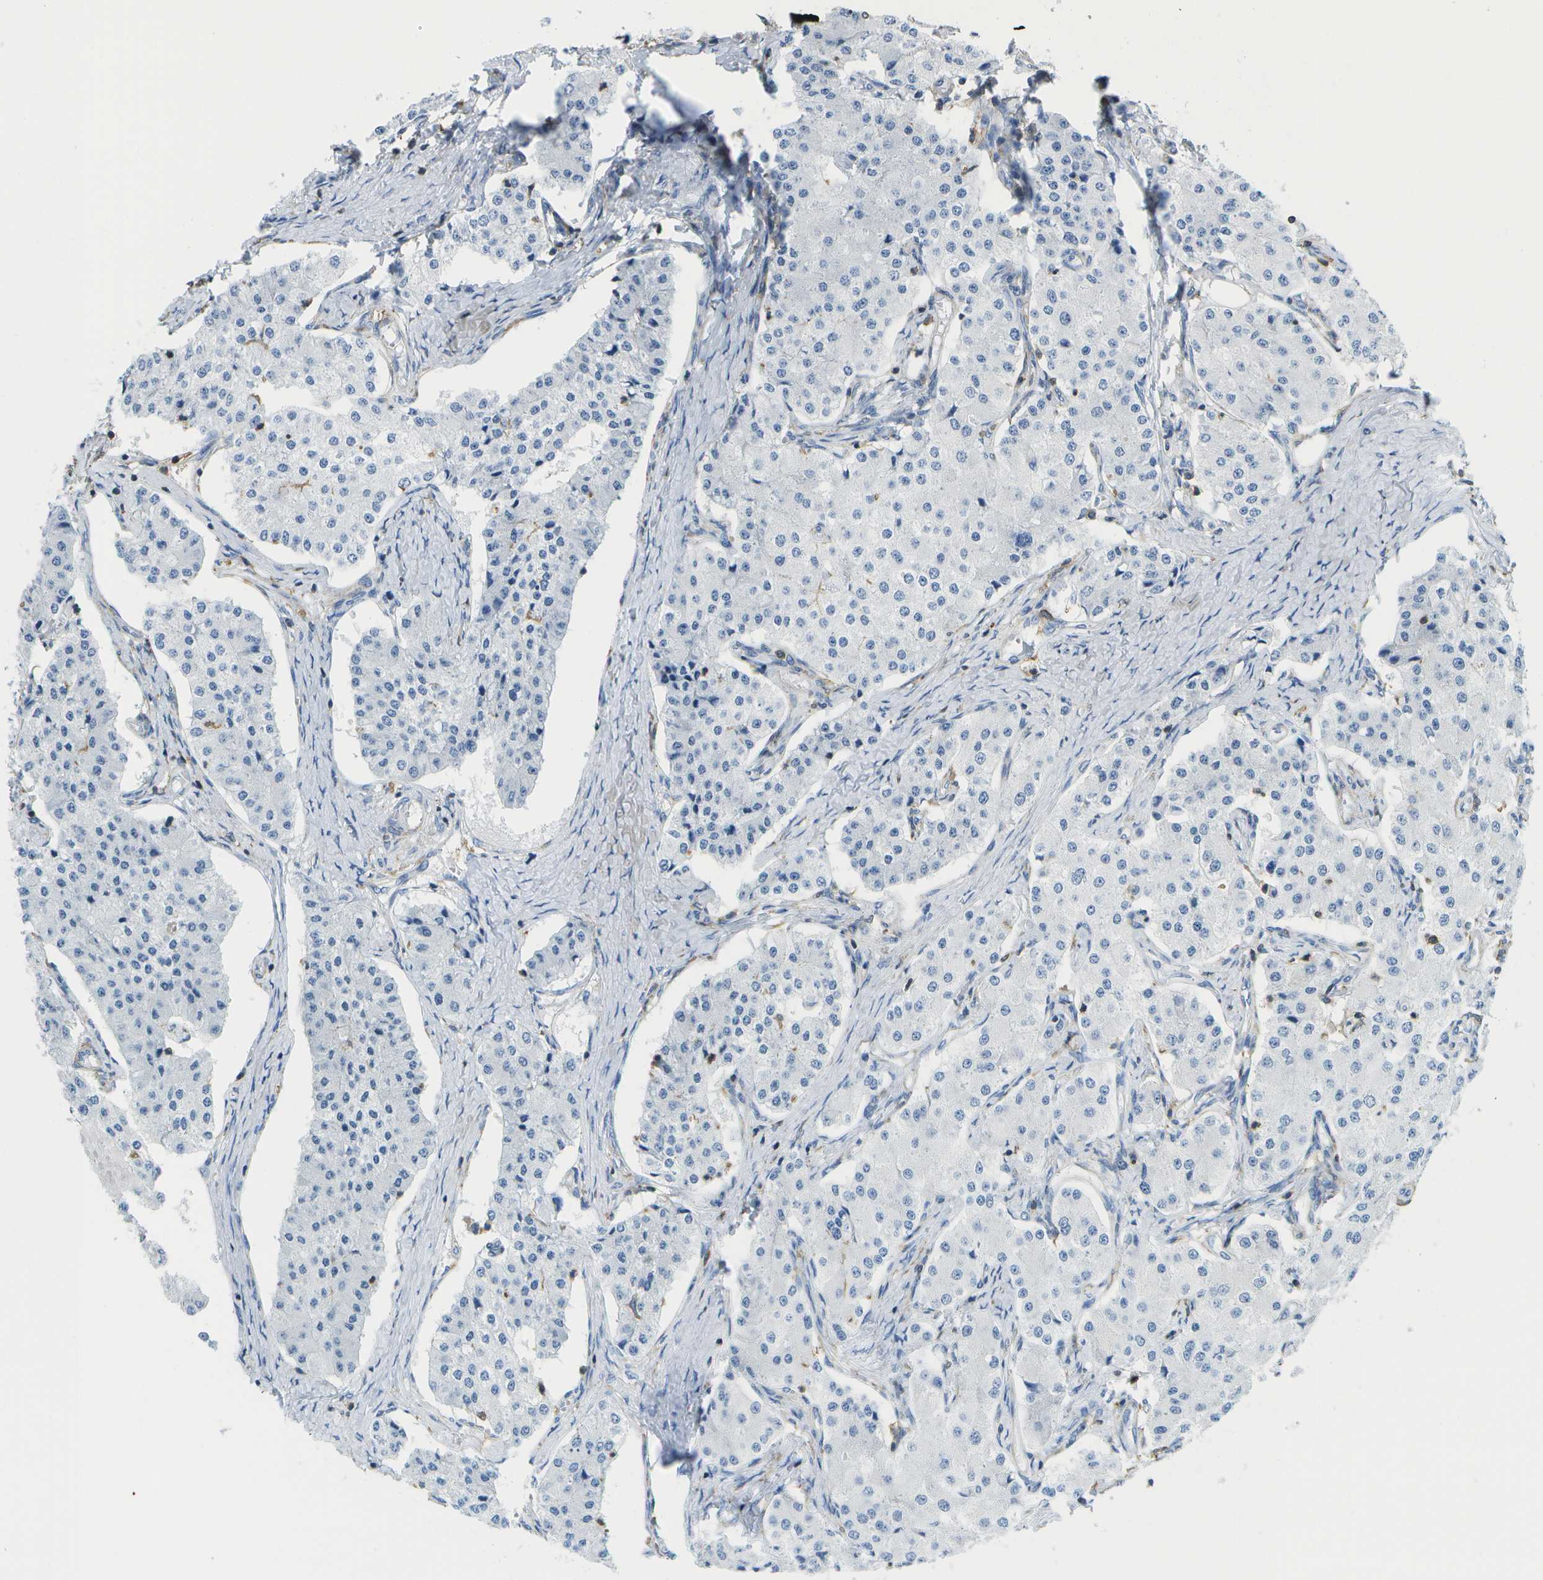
{"staining": {"intensity": "negative", "quantity": "none", "location": "none"}, "tissue": "carcinoid", "cell_type": "Tumor cells", "image_type": "cancer", "snomed": [{"axis": "morphology", "description": "Carcinoid, malignant, NOS"}, {"axis": "topography", "description": "Colon"}], "caption": "Tumor cells are negative for protein expression in human carcinoid (malignant).", "gene": "RCSD1", "patient": {"sex": "female", "age": 52}}